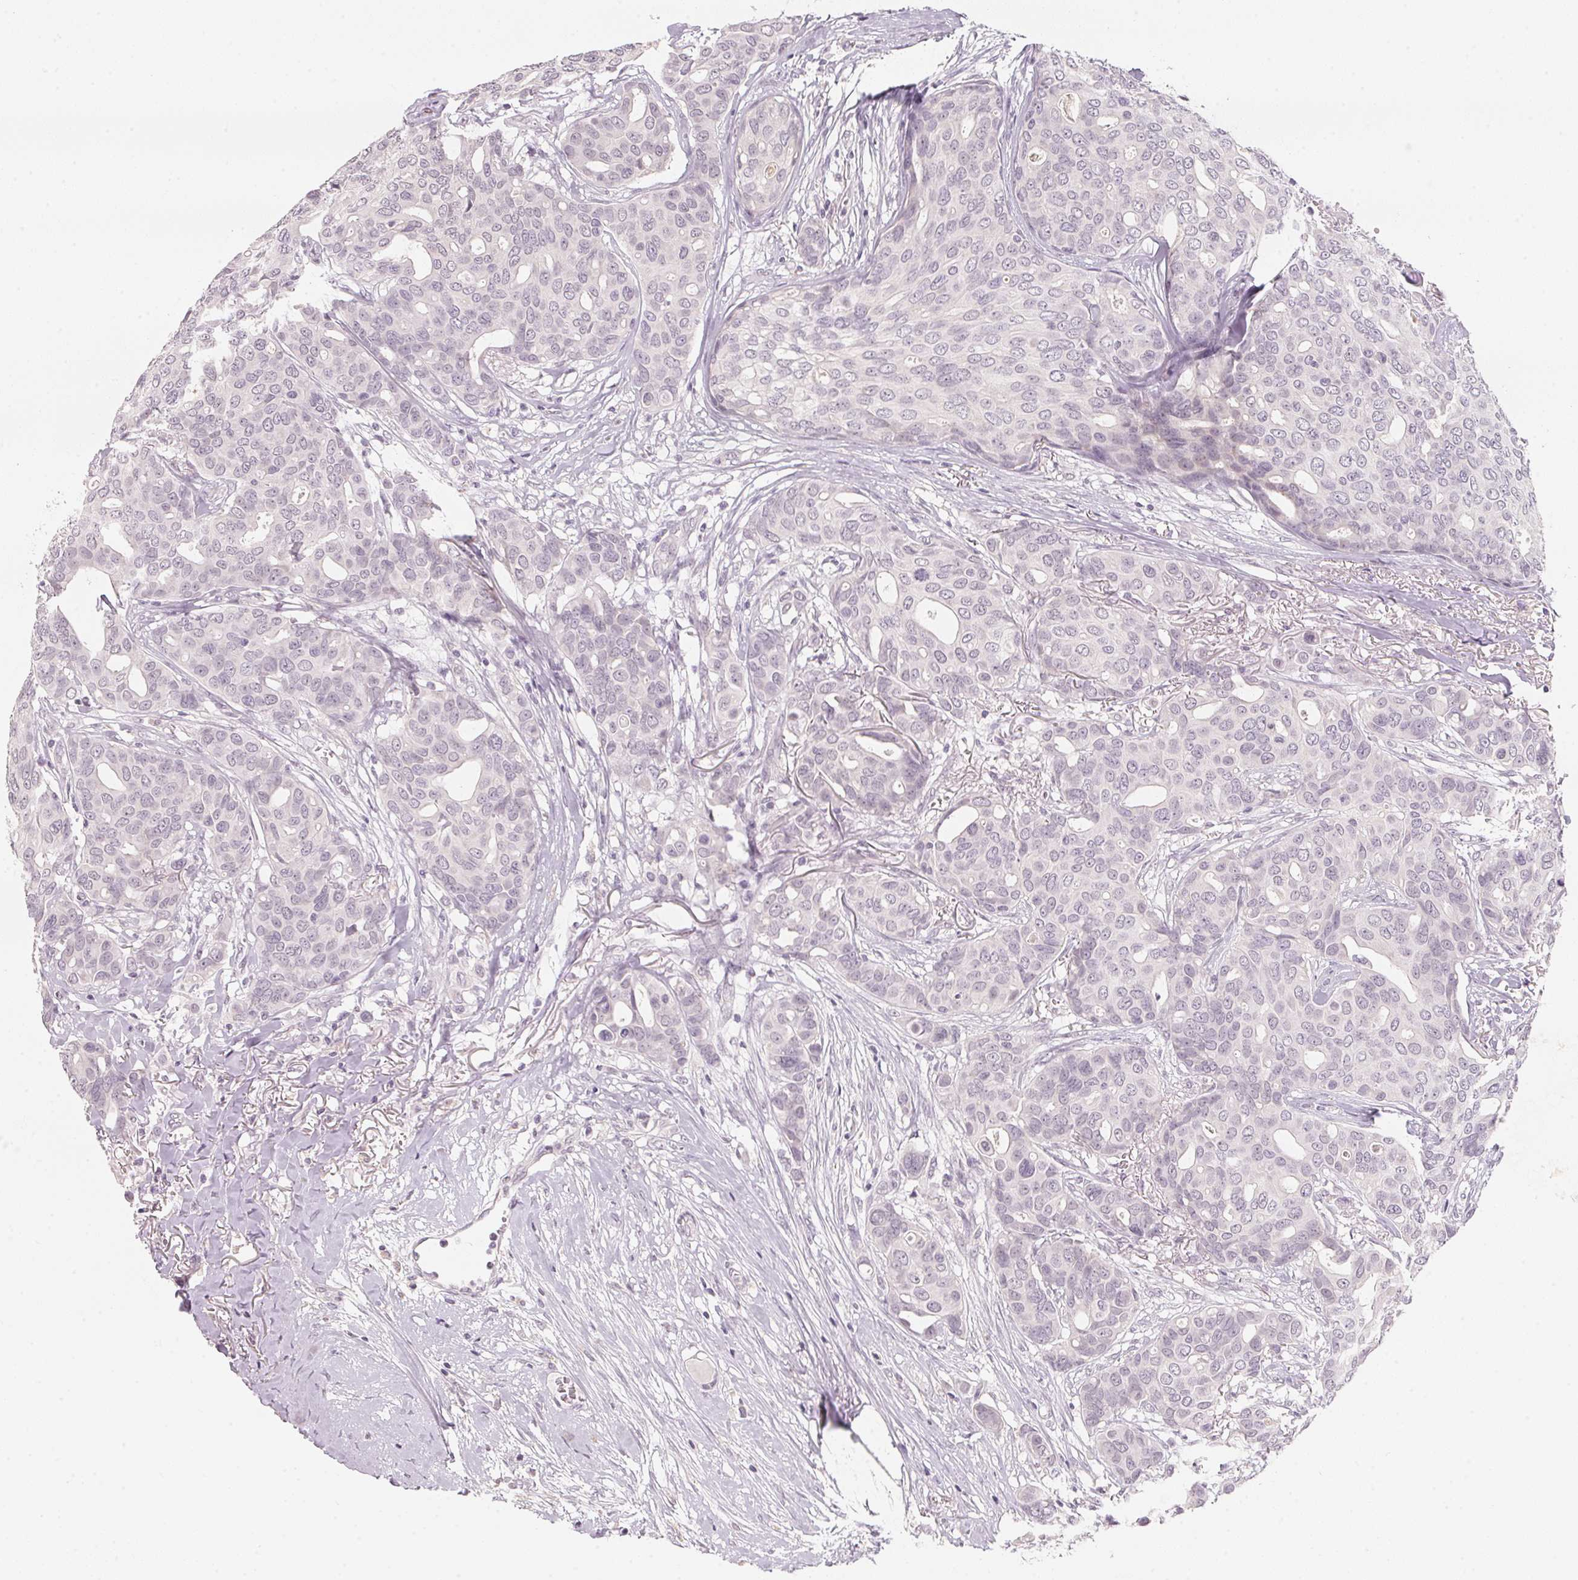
{"staining": {"intensity": "negative", "quantity": "none", "location": "none"}, "tissue": "breast cancer", "cell_type": "Tumor cells", "image_type": "cancer", "snomed": [{"axis": "morphology", "description": "Duct carcinoma"}, {"axis": "topography", "description": "Breast"}], "caption": "High power microscopy image of an IHC micrograph of breast cancer (intraductal carcinoma), revealing no significant staining in tumor cells. The staining was performed using DAB (3,3'-diaminobenzidine) to visualize the protein expression in brown, while the nuclei were stained in blue with hematoxylin (Magnification: 20x).", "gene": "ANKRD31", "patient": {"sex": "female", "age": 54}}